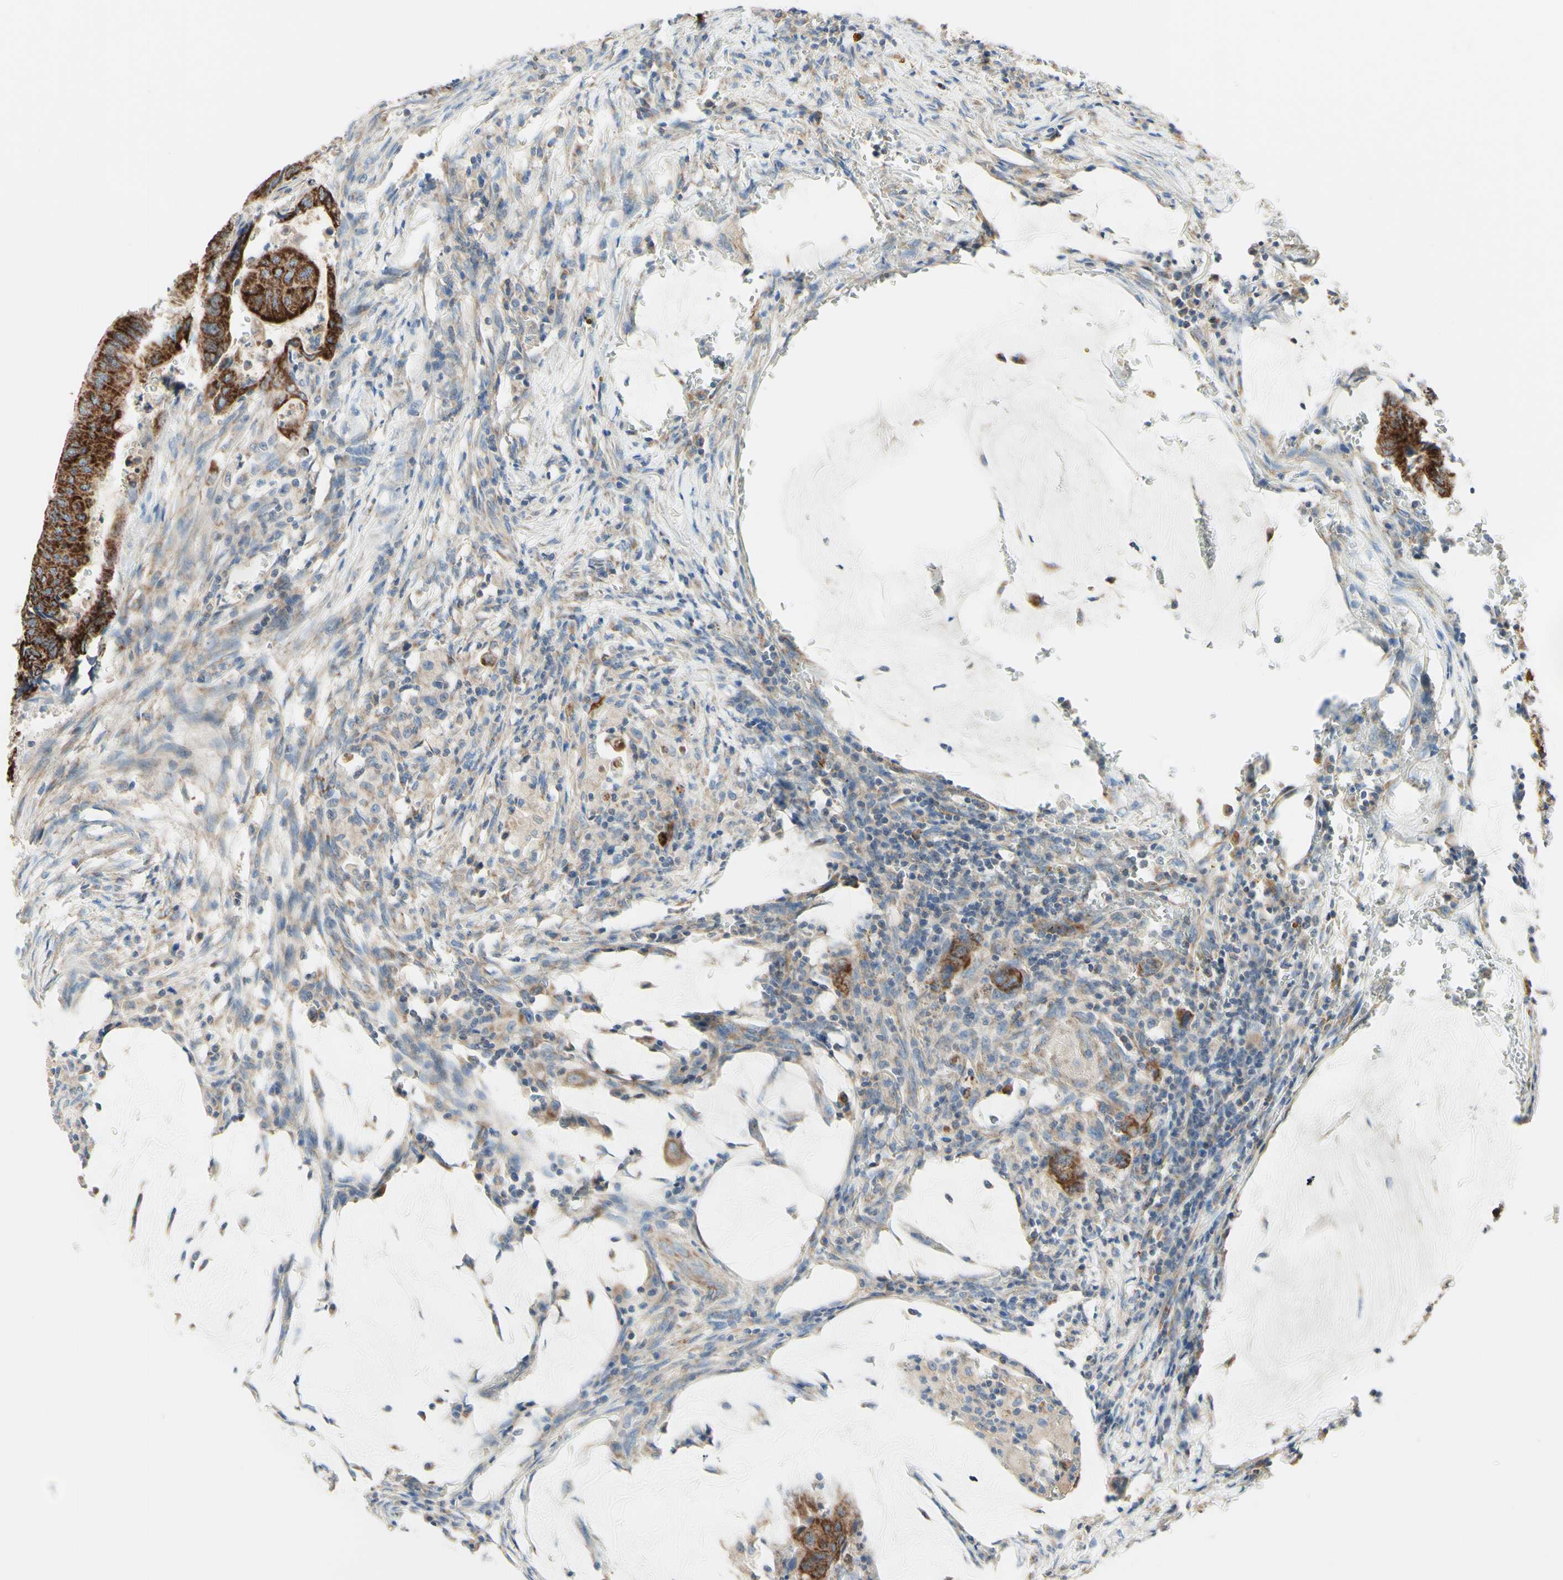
{"staining": {"intensity": "strong", "quantity": ">75%", "location": "cytoplasmic/membranous"}, "tissue": "colorectal cancer", "cell_type": "Tumor cells", "image_type": "cancer", "snomed": [{"axis": "morphology", "description": "Normal tissue, NOS"}, {"axis": "morphology", "description": "Adenocarcinoma, NOS"}, {"axis": "topography", "description": "Rectum"}, {"axis": "topography", "description": "Peripheral nerve tissue"}], "caption": "A brown stain labels strong cytoplasmic/membranous expression of a protein in human colorectal cancer tumor cells.", "gene": "ARMC10", "patient": {"sex": "male", "age": 92}}